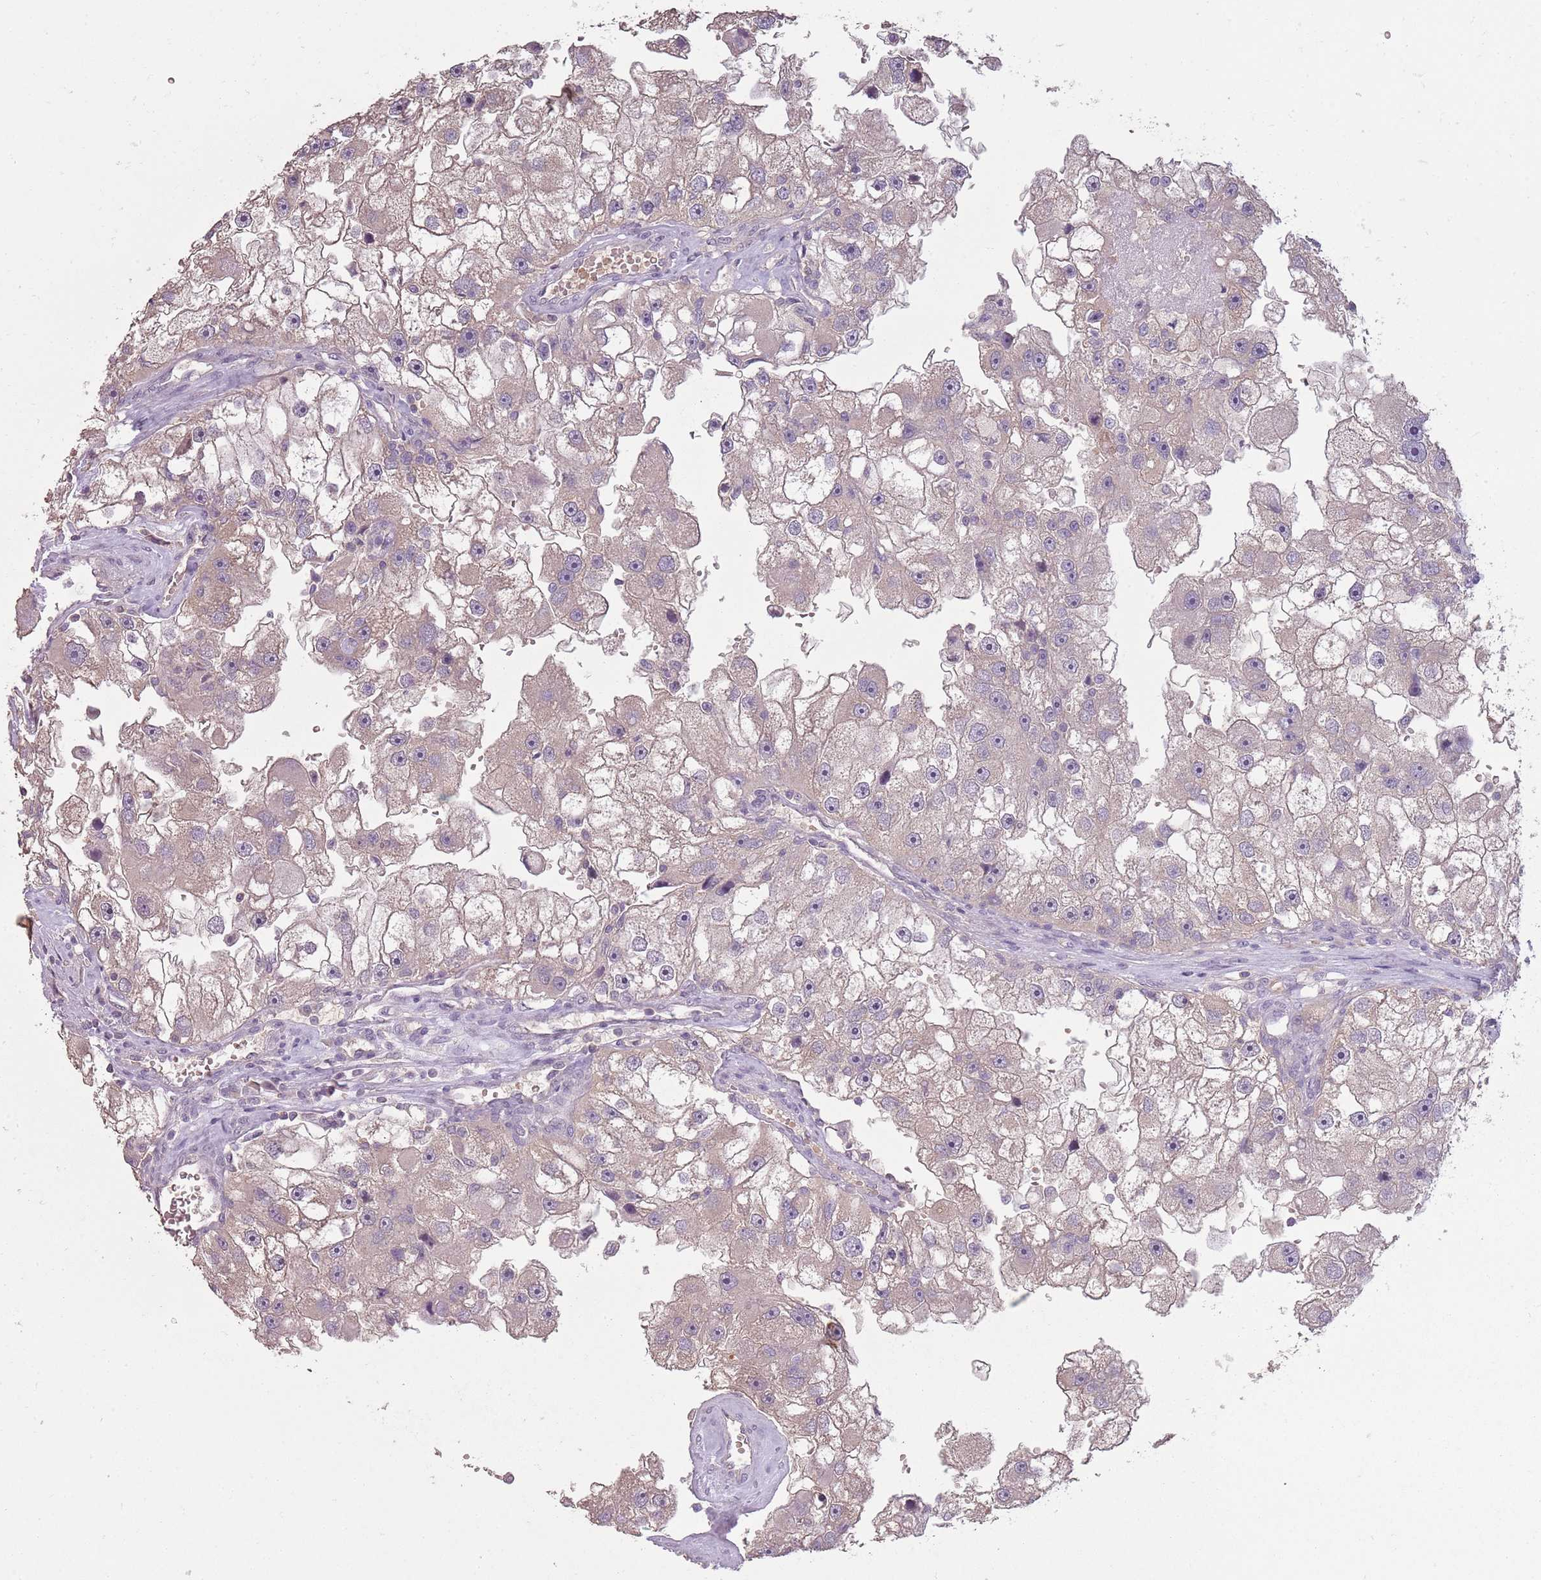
{"staining": {"intensity": "weak", "quantity": "<25%", "location": "cytoplasmic/membranous"}, "tissue": "renal cancer", "cell_type": "Tumor cells", "image_type": "cancer", "snomed": [{"axis": "morphology", "description": "Adenocarcinoma, NOS"}, {"axis": "topography", "description": "Kidney"}], "caption": "Human renal cancer (adenocarcinoma) stained for a protein using immunohistochemistry (IHC) exhibits no positivity in tumor cells.", "gene": "TEKT4", "patient": {"sex": "male", "age": 63}}